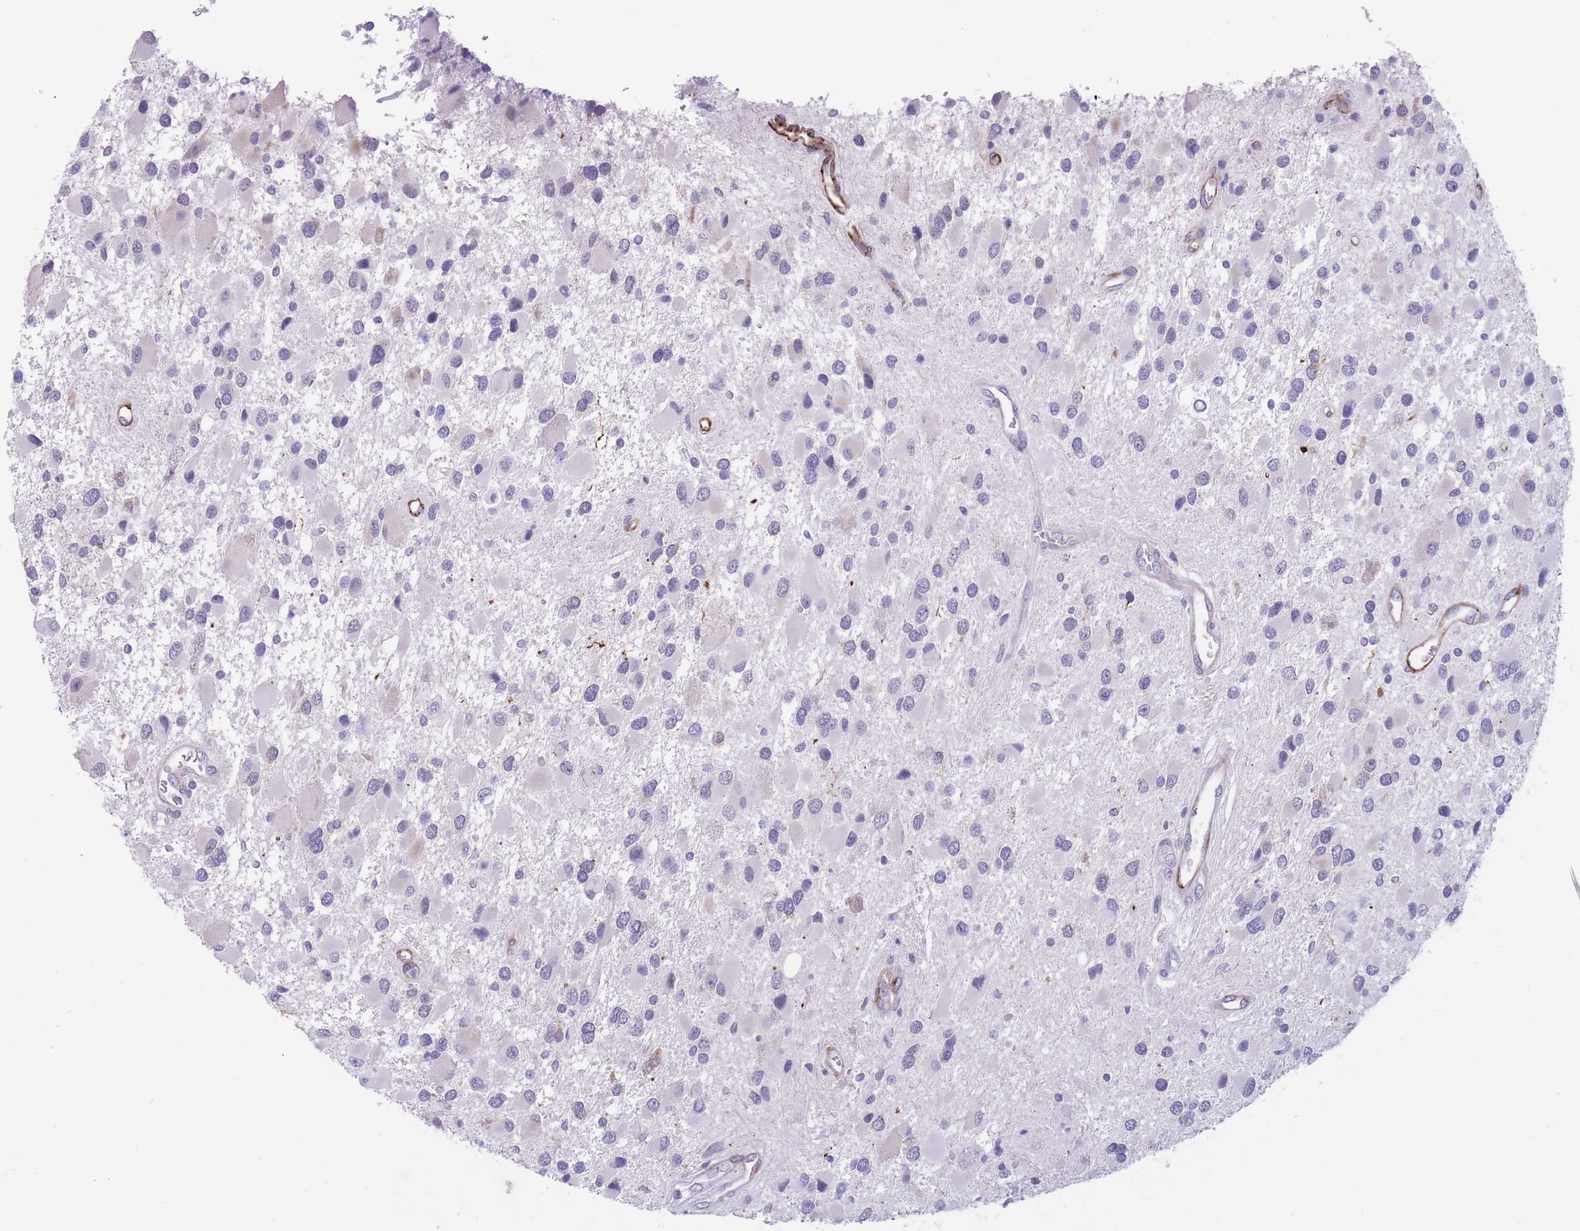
{"staining": {"intensity": "negative", "quantity": "none", "location": "none"}, "tissue": "glioma", "cell_type": "Tumor cells", "image_type": "cancer", "snomed": [{"axis": "morphology", "description": "Glioma, malignant, High grade"}, {"axis": "topography", "description": "Brain"}], "caption": "Immunohistochemistry (IHC) image of neoplastic tissue: malignant glioma (high-grade) stained with DAB (3,3'-diaminobenzidine) shows no significant protein staining in tumor cells.", "gene": "DPYD", "patient": {"sex": "male", "age": 53}}